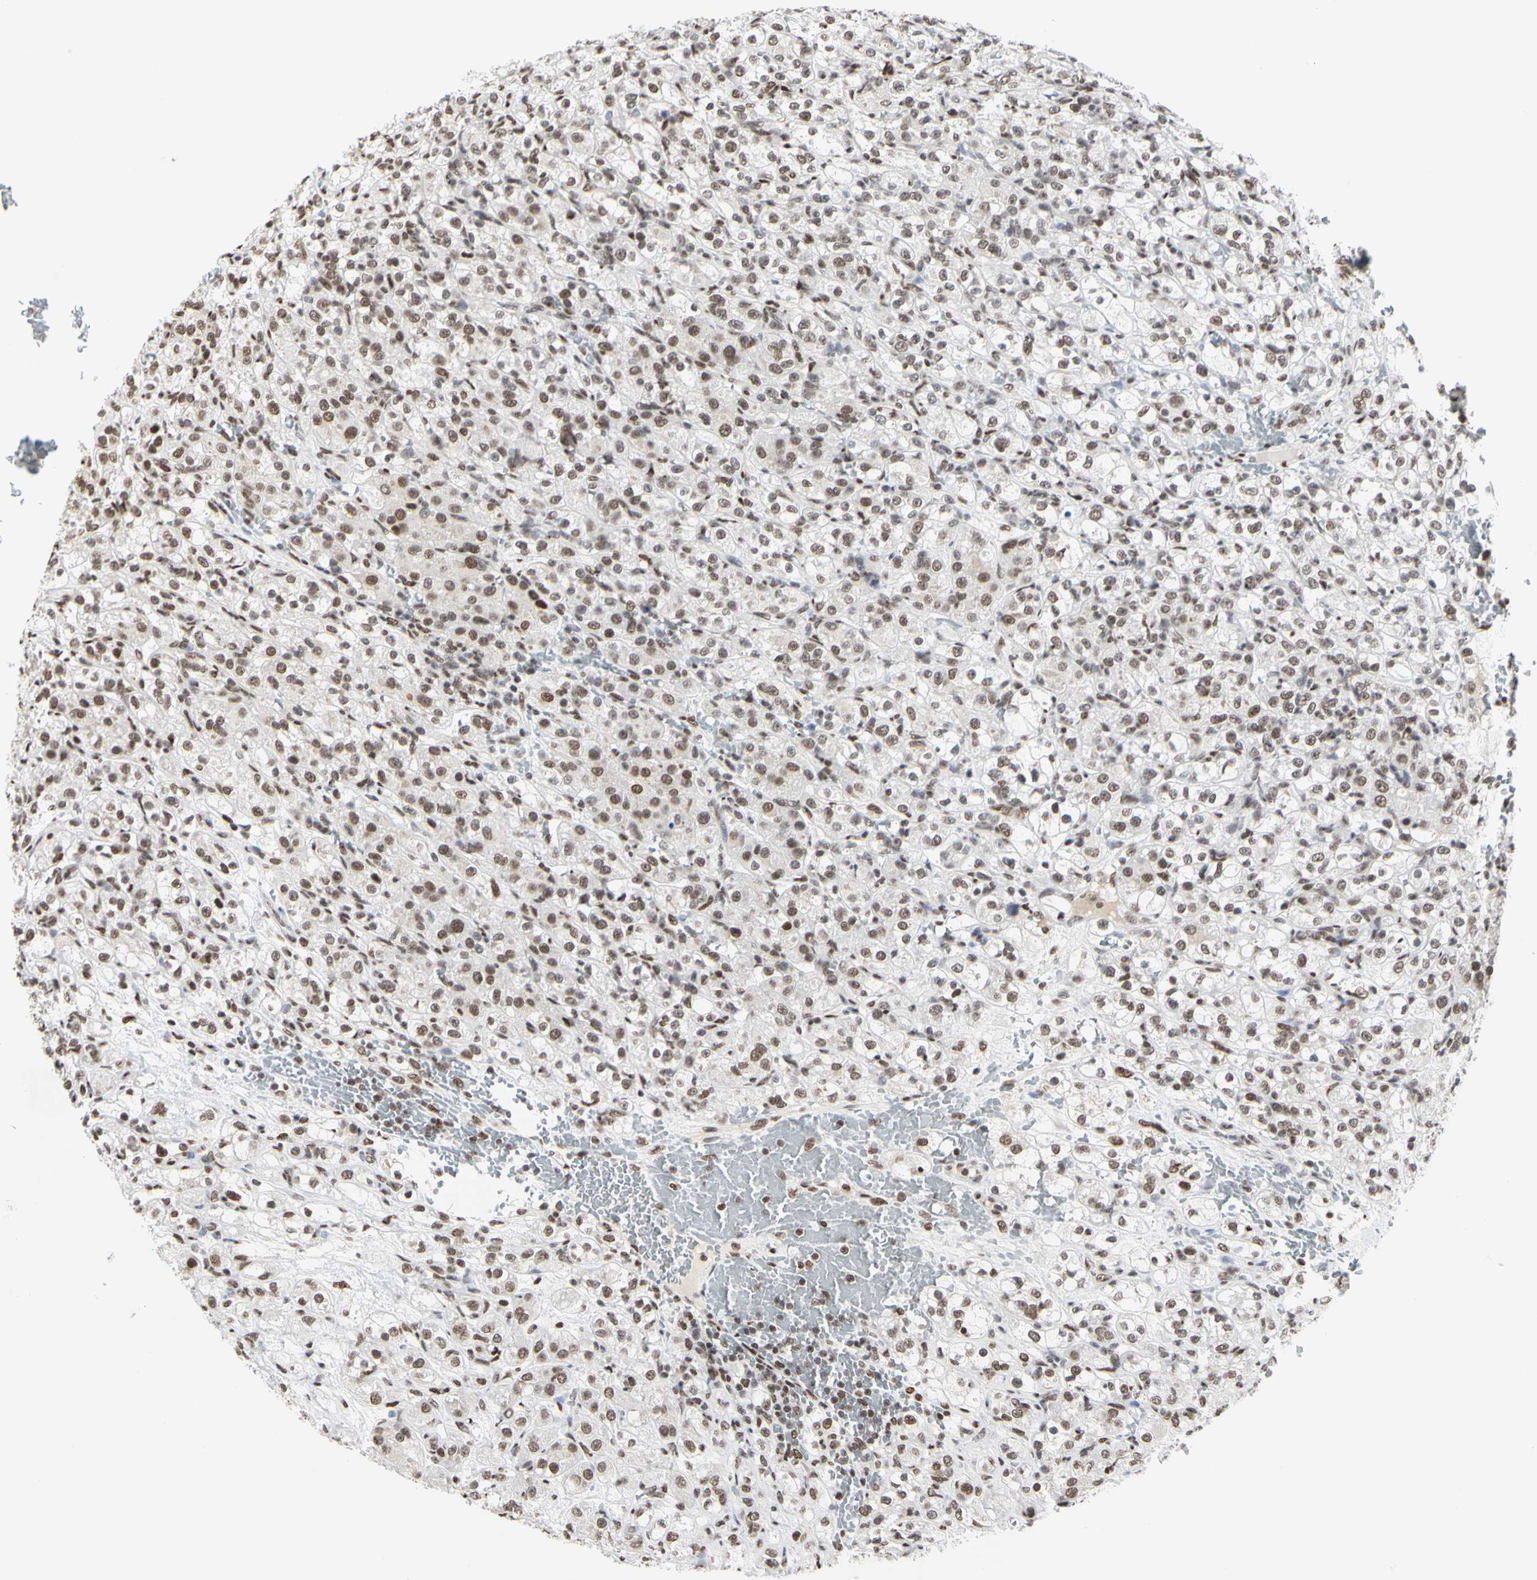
{"staining": {"intensity": "moderate", "quantity": ">75%", "location": "nuclear"}, "tissue": "renal cancer", "cell_type": "Tumor cells", "image_type": "cancer", "snomed": [{"axis": "morphology", "description": "Normal tissue, NOS"}, {"axis": "morphology", "description": "Adenocarcinoma, NOS"}, {"axis": "topography", "description": "Kidney"}], "caption": "This is a micrograph of immunohistochemistry staining of adenocarcinoma (renal), which shows moderate positivity in the nuclear of tumor cells.", "gene": "PRMT3", "patient": {"sex": "male", "age": 61}}